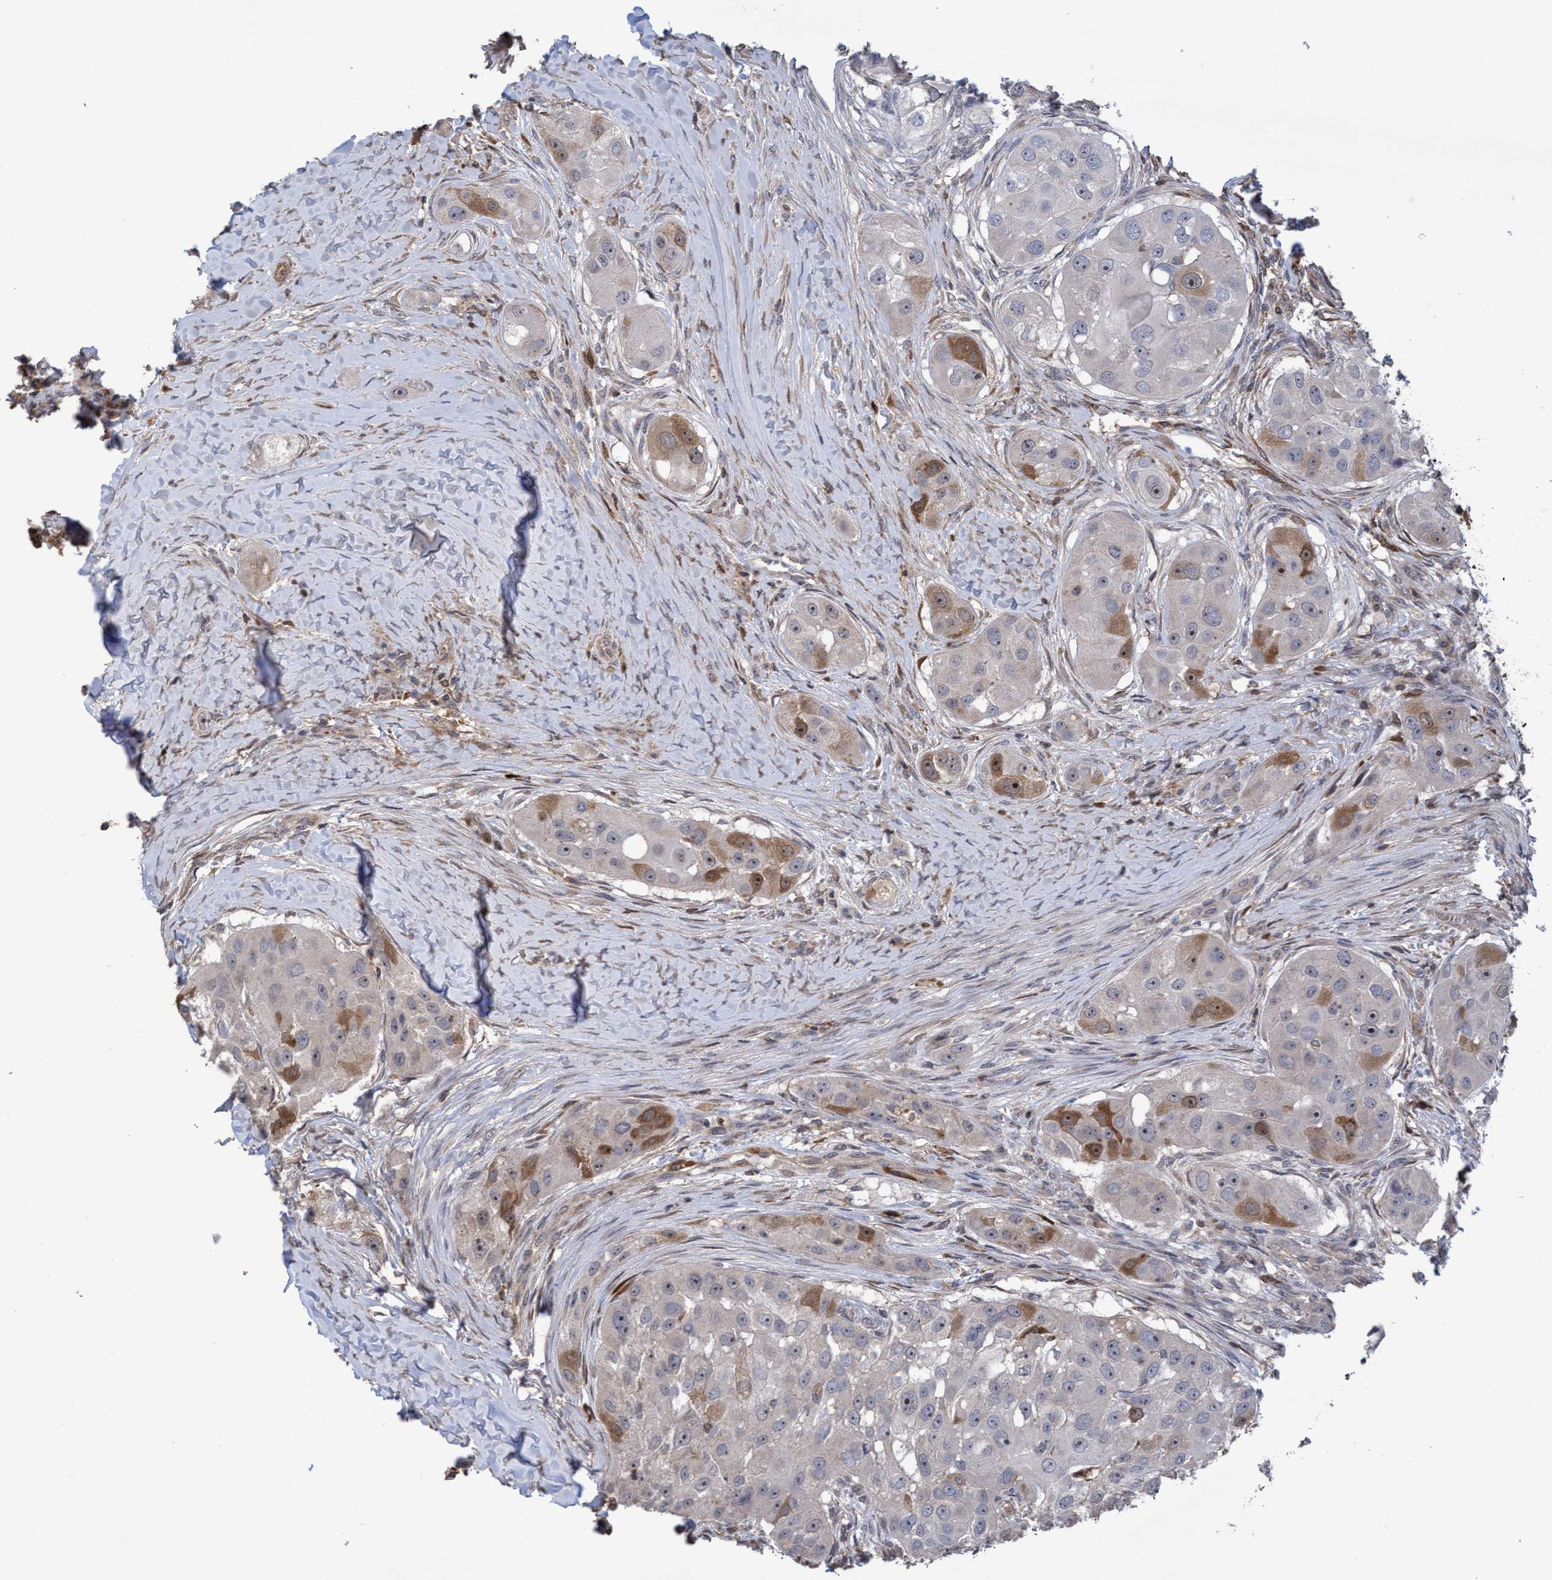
{"staining": {"intensity": "moderate", "quantity": "<25%", "location": "cytoplasmic/membranous,nuclear"}, "tissue": "head and neck cancer", "cell_type": "Tumor cells", "image_type": "cancer", "snomed": [{"axis": "morphology", "description": "Normal tissue, NOS"}, {"axis": "morphology", "description": "Squamous cell carcinoma, NOS"}, {"axis": "topography", "description": "Skeletal muscle"}, {"axis": "topography", "description": "Head-Neck"}], "caption": "Head and neck squamous cell carcinoma stained with DAB immunohistochemistry (IHC) displays low levels of moderate cytoplasmic/membranous and nuclear staining in about <25% of tumor cells.", "gene": "SLBP", "patient": {"sex": "male", "age": 51}}